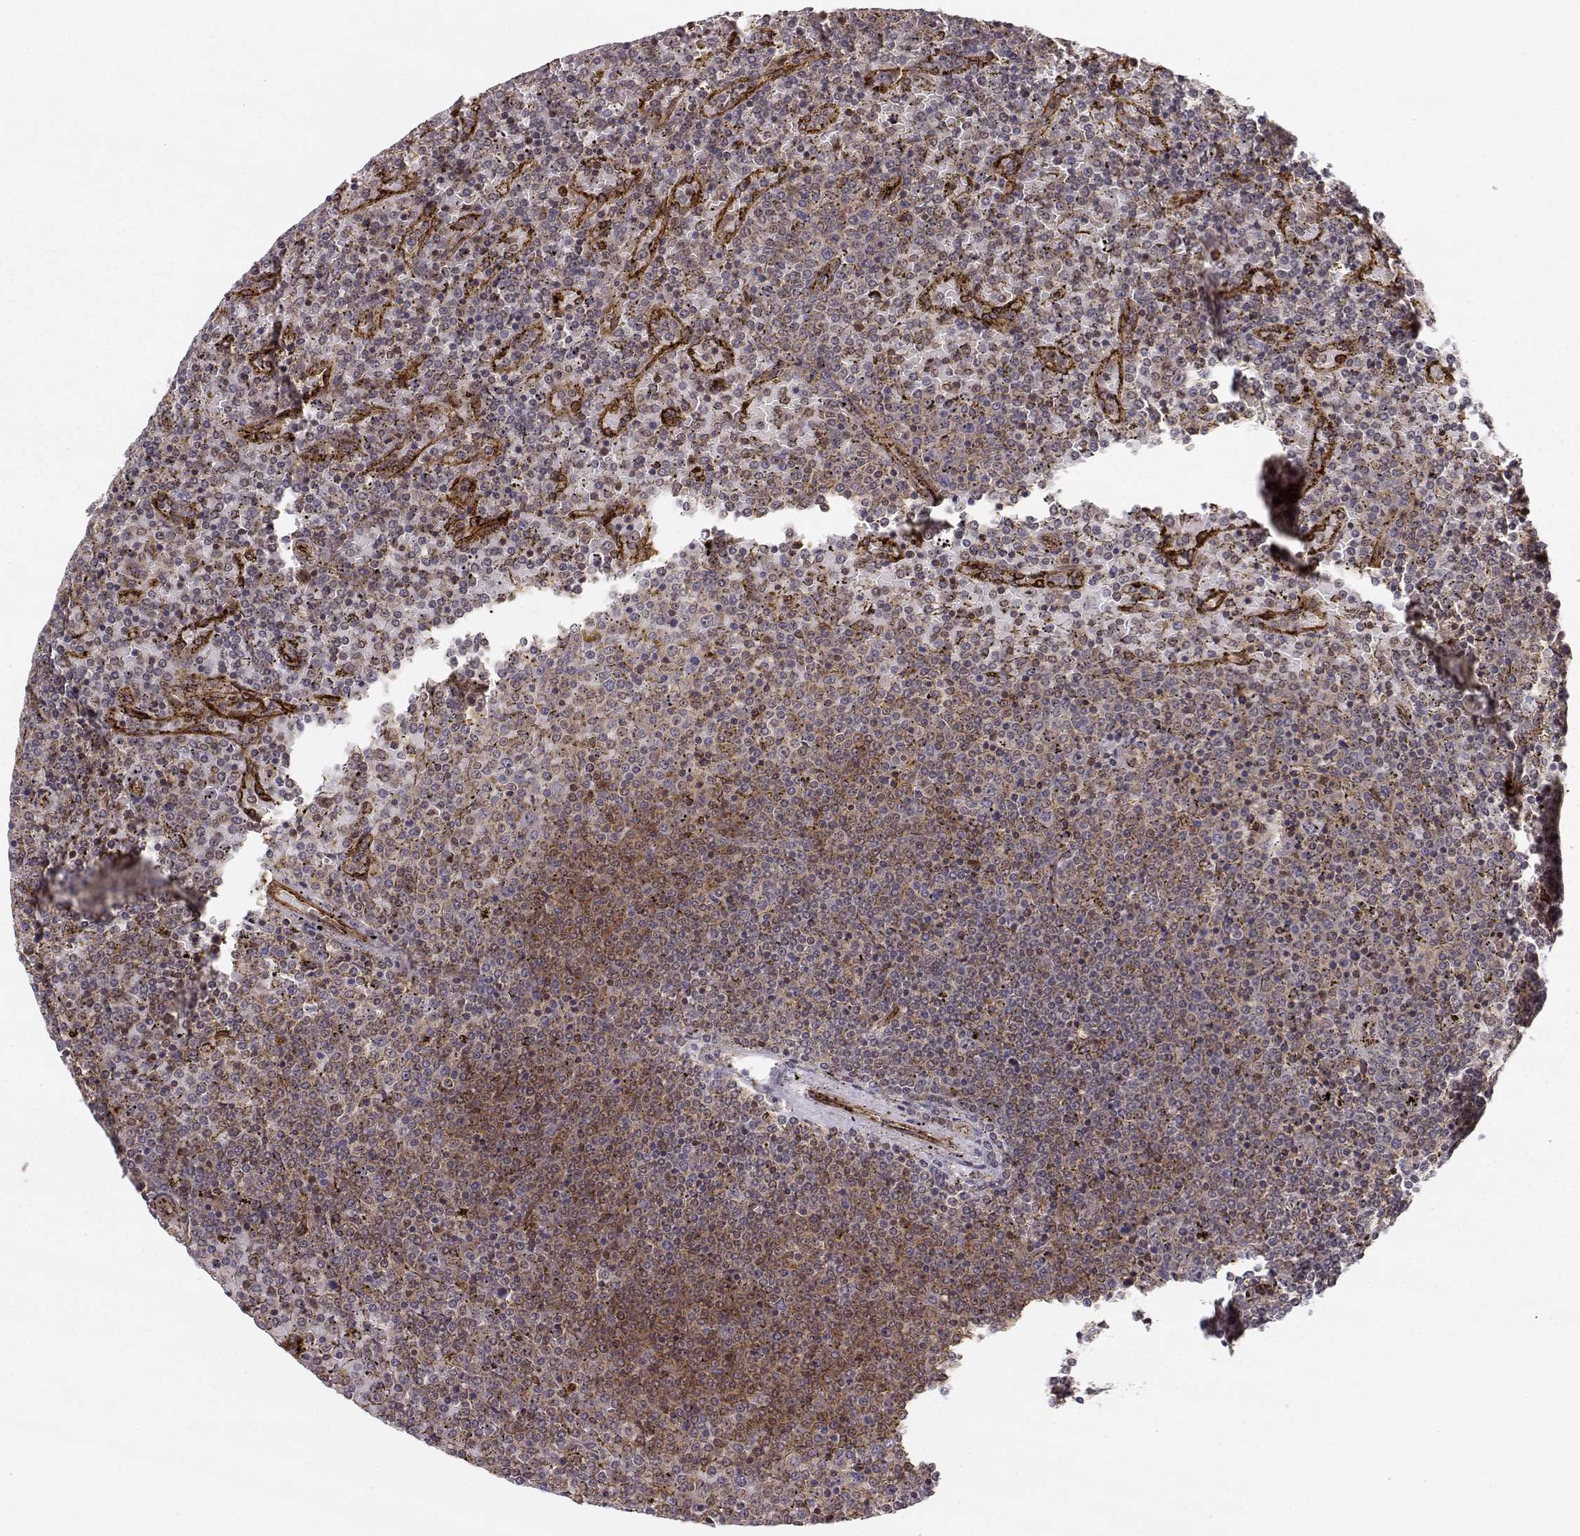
{"staining": {"intensity": "negative", "quantity": "none", "location": "none"}, "tissue": "lymphoma", "cell_type": "Tumor cells", "image_type": "cancer", "snomed": [{"axis": "morphology", "description": "Malignant lymphoma, non-Hodgkin's type, Low grade"}, {"axis": "topography", "description": "Spleen"}], "caption": "Tumor cells are negative for brown protein staining in malignant lymphoma, non-Hodgkin's type (low-grade). (DAB immunohistochemistry (IHC) with hematoxylin counter stain).", "gene": "CIR1", "patient": {"sex": "female", "age": 77}}